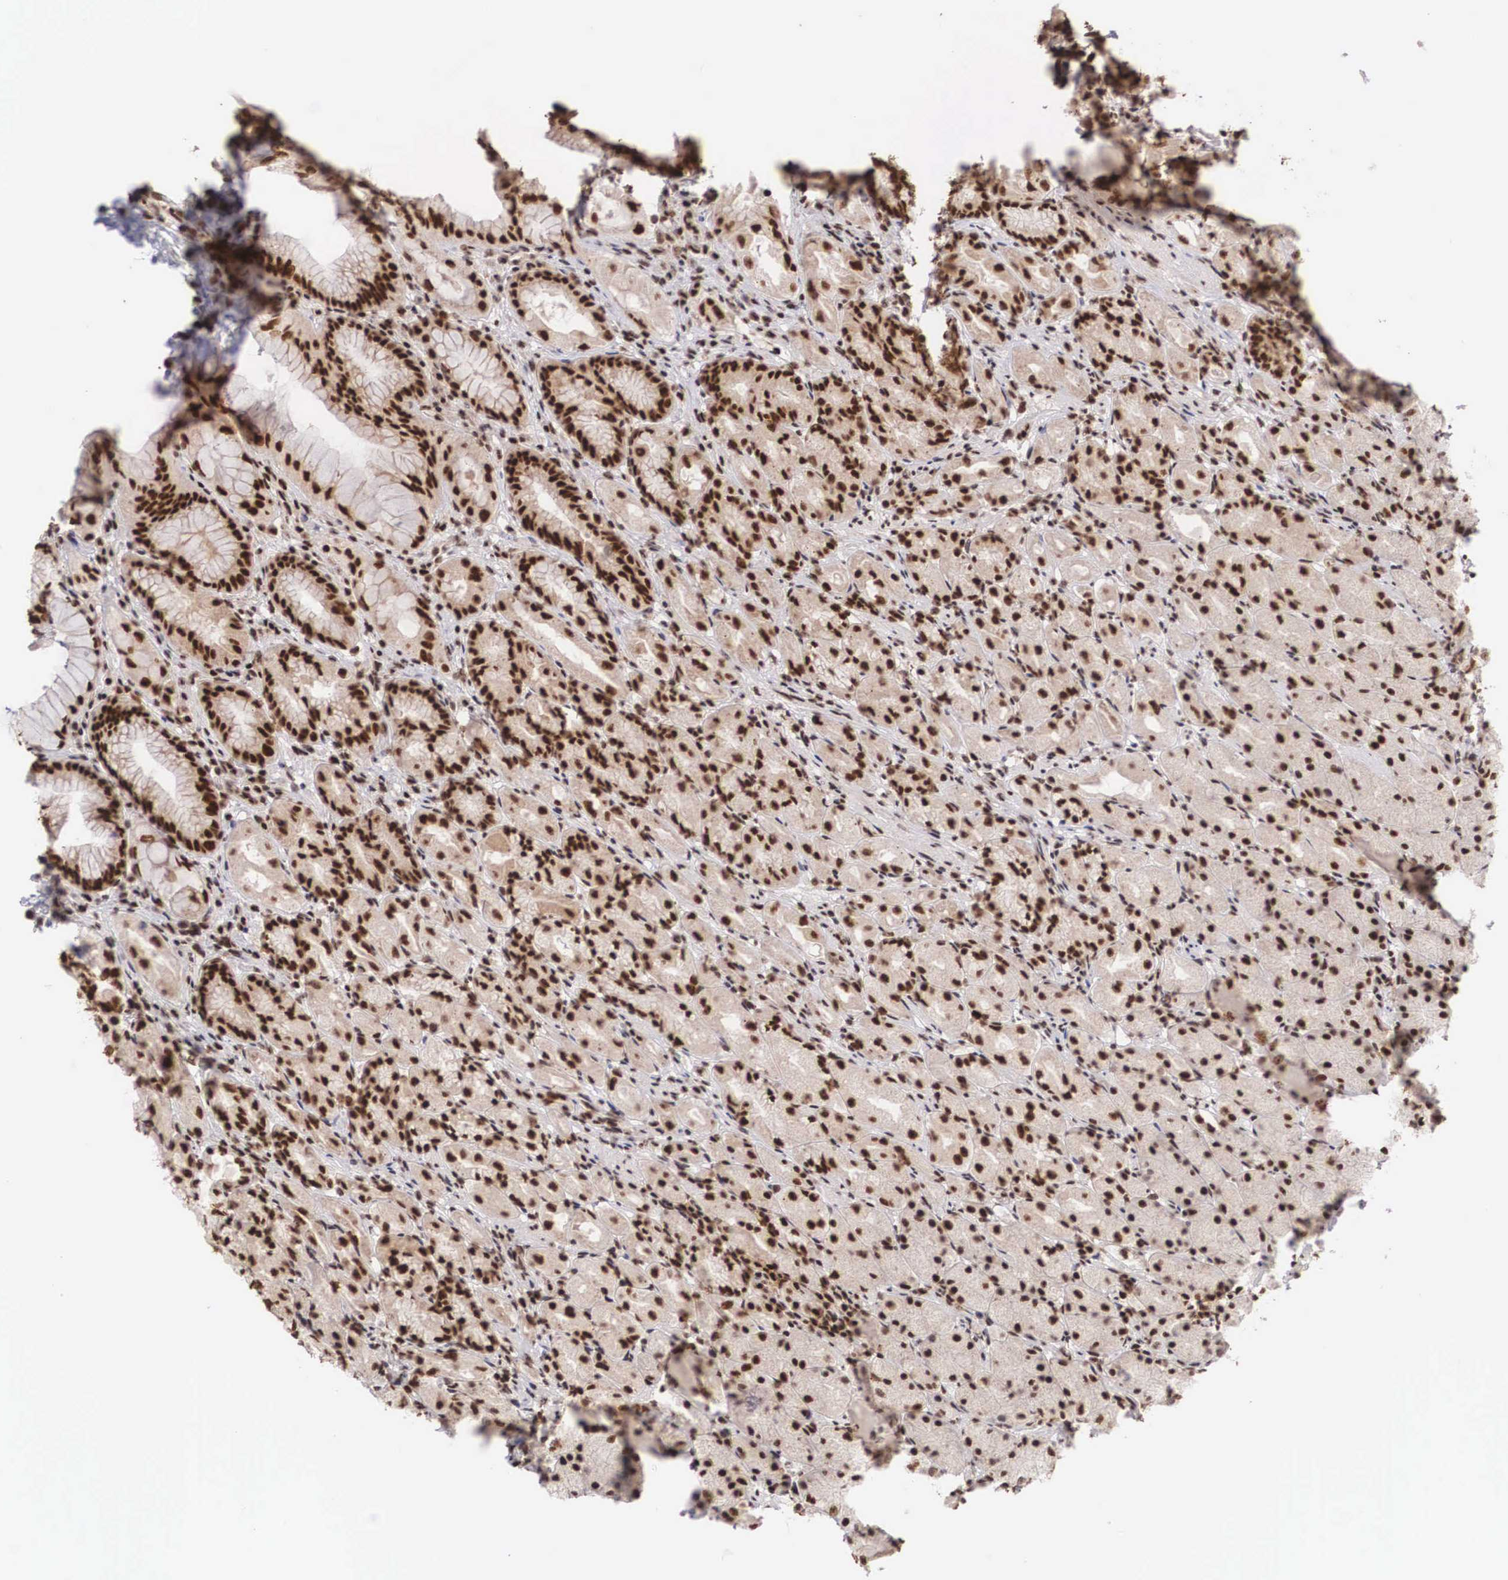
{"staining": {"intensity": "strong", "quantity": ">75%", "location": "nuclear"}, "tissue": "stomach", "cell_type": "Glandular cells", "image_type": "normal", "snomed": [{"axis": "morphology", "description": "Normal tissue, NOS"}, {"axis": "topography", "description": "Stomach, upper"}], "caption": "A high amount of strong nuclear expression is seen in approximately >75% of glandular cells in unremarkable stomach. Using DAB (brown) and hematoxylin (blue) stains, captured at high magnification using brightfield microscopy.", "gene": "HTATSF1", "patient": {"sex": "female", "age": 75}}